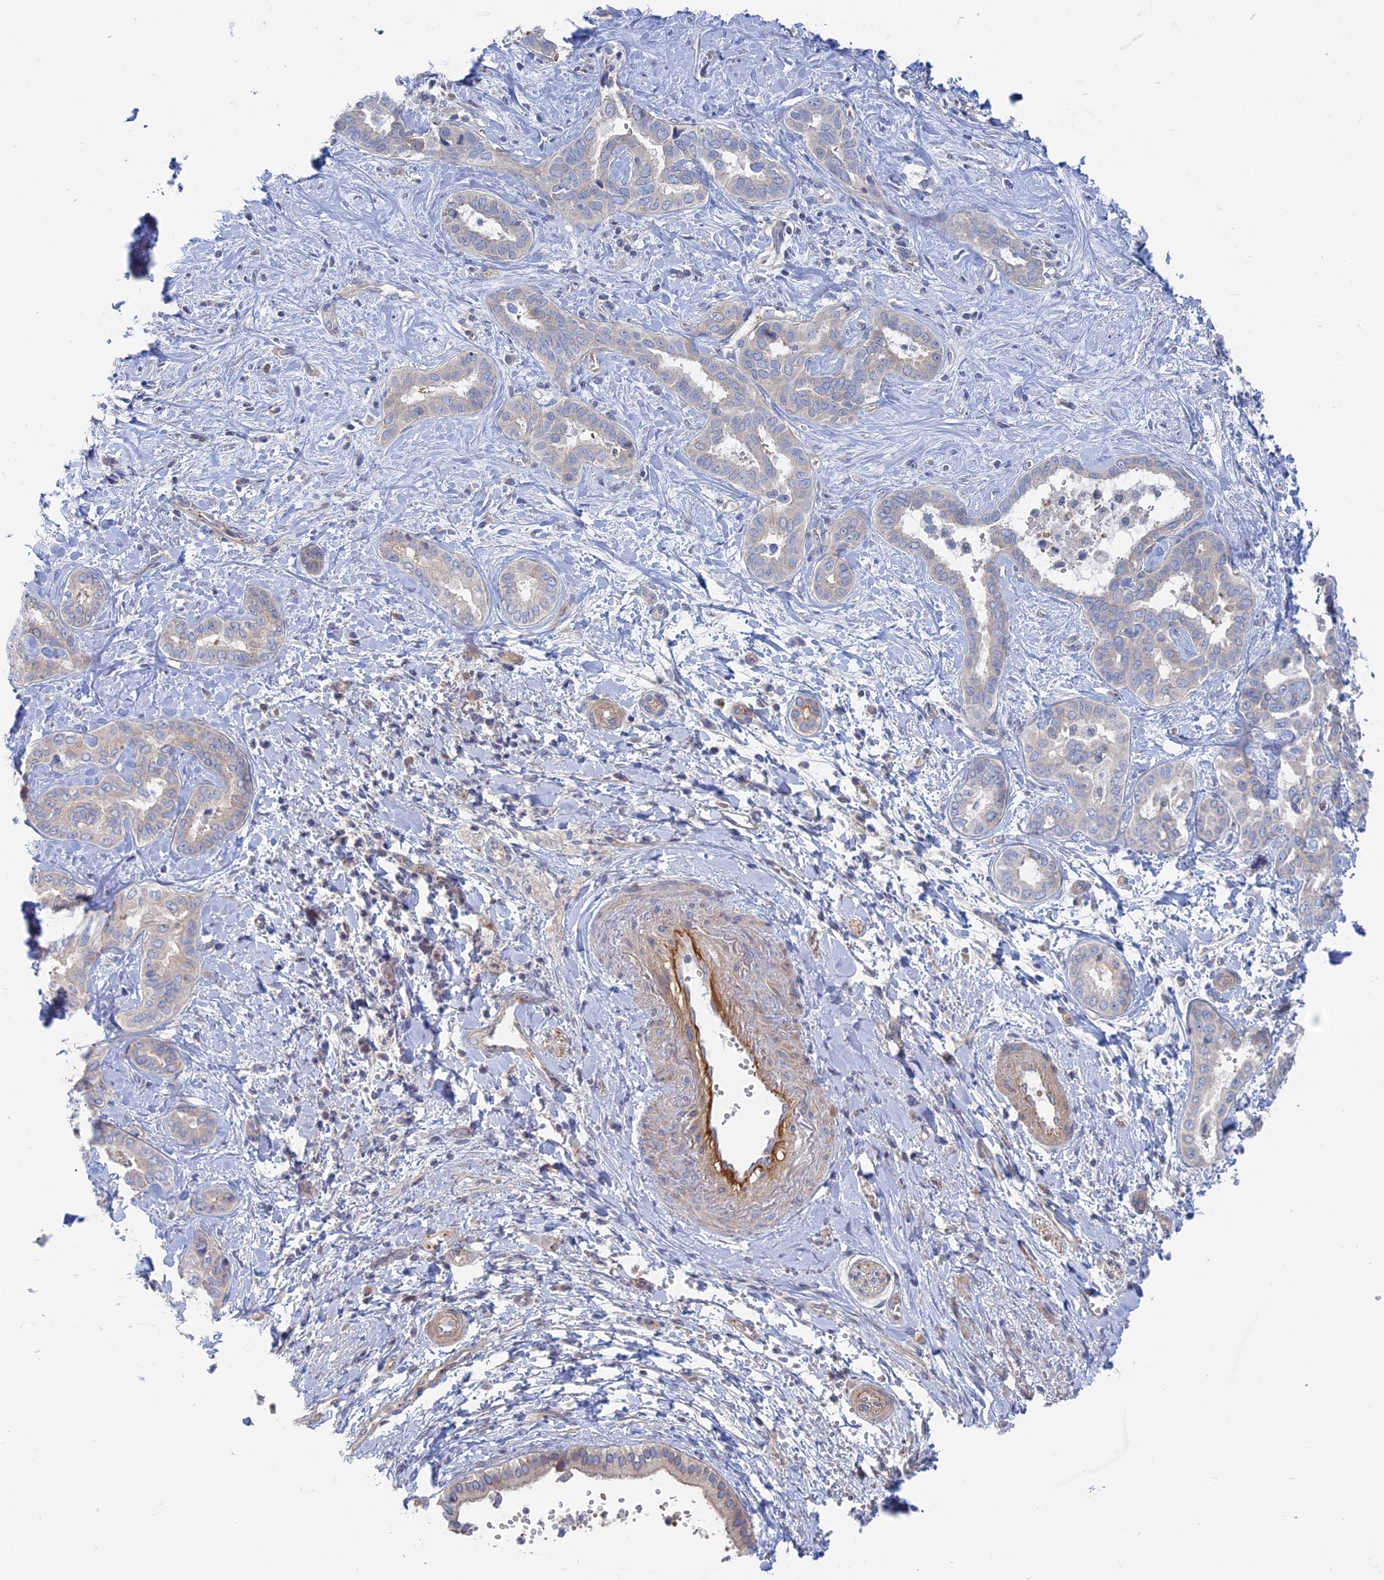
{"staining": {"intensity": "negative", "quantity": "none", "location": "none"}, "tissue": "liver cancer", "cell_type": "Tumor cells", "image_type": "cancer", "snomed": [{"axis": "morphology", "description": "Cholangiocarcinoma"}, {"axis": "topography", "description": "Liver"}], "caption": "A high-resolution photomicrograph shows immunohistochemistry (IHC) staining of liver cancer (cholangiocarcinoma), which reveals no significant positivity in tumor cells.", "gene": "TBC1D30", "patient": {"sex": "female", "age": 77}}